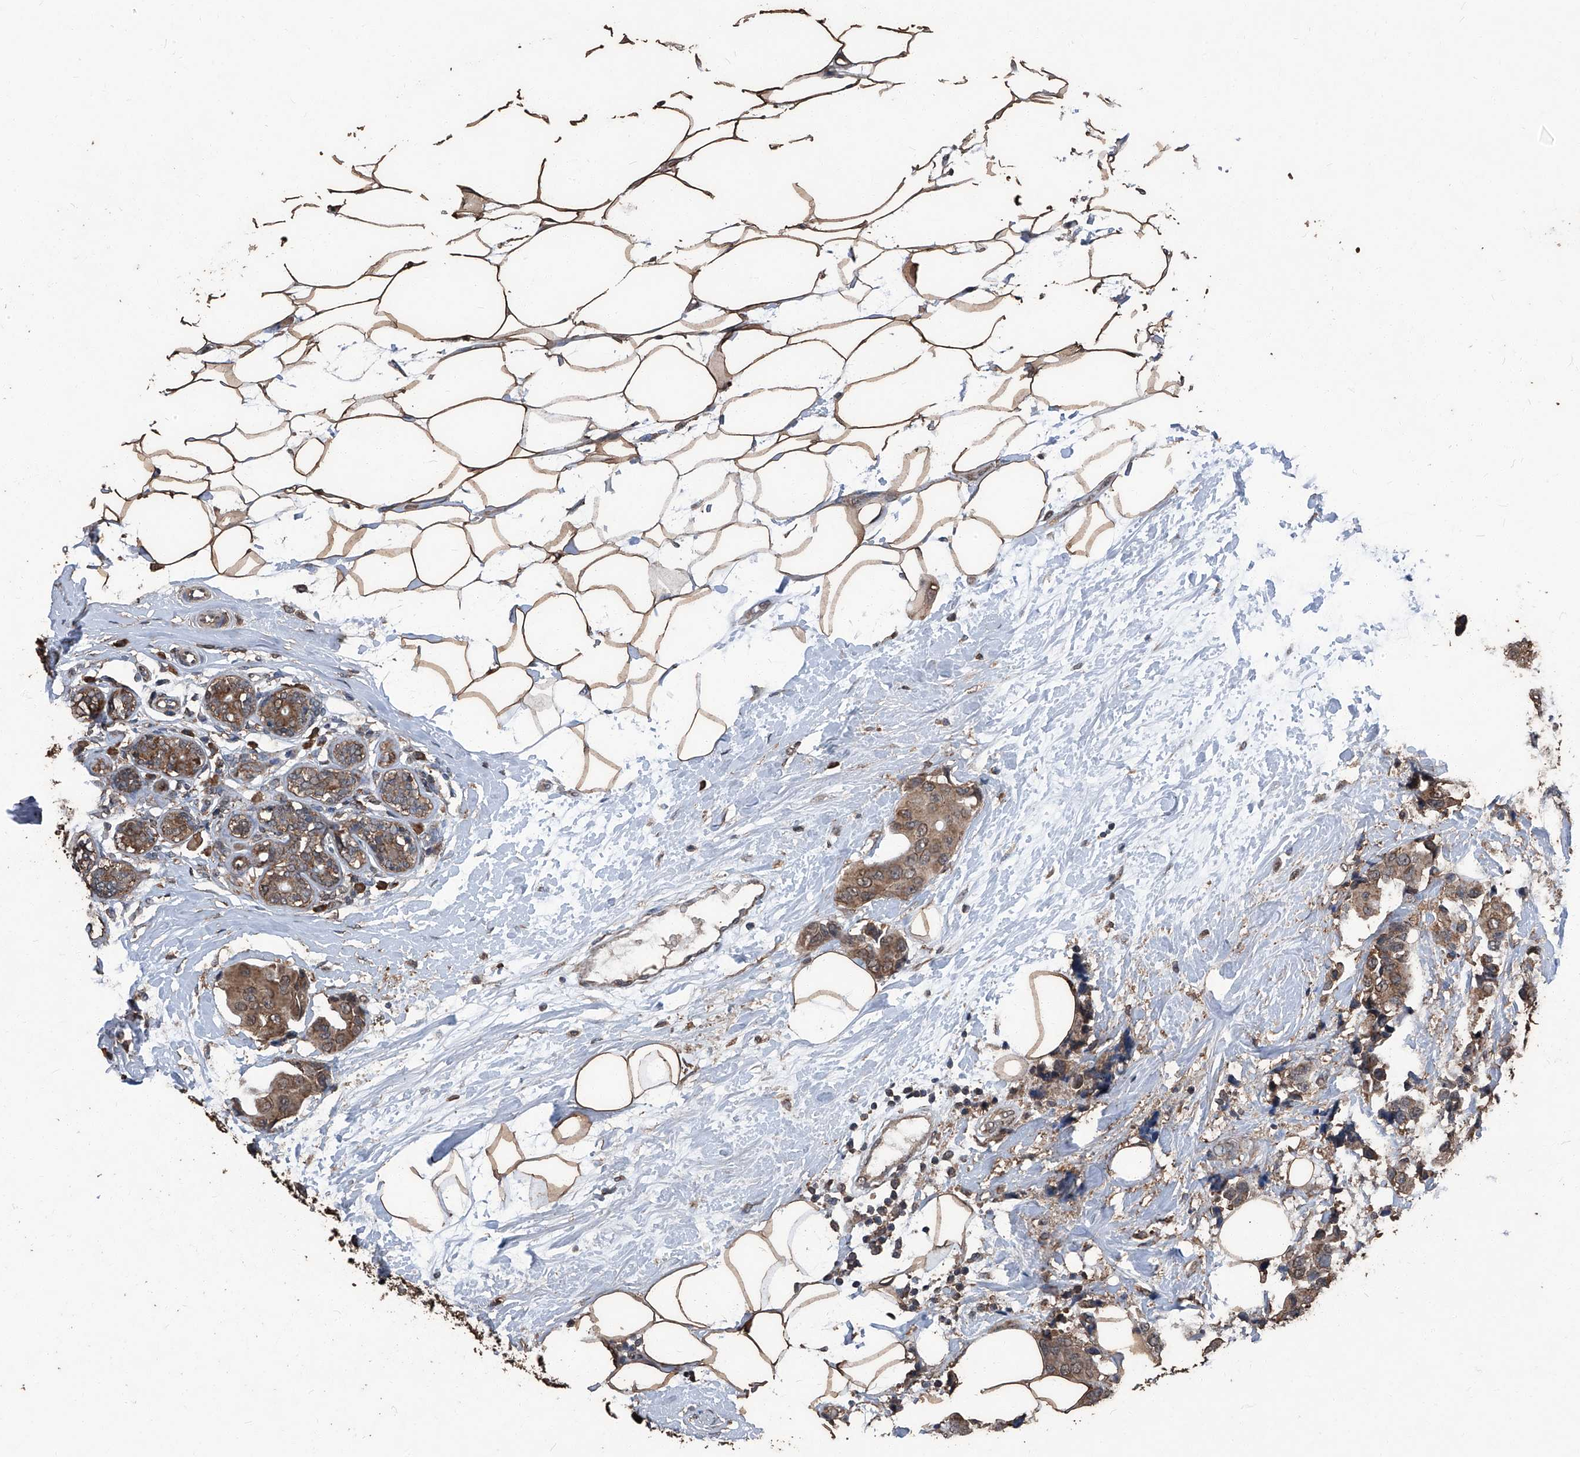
{"staining": {"intensity": "moderate", "quantity": ">75%", "location": "cytoplasmic/membranous"}, "tissue": "breast cancer", "cell_type": "Tumor cells", "image_type": "cancer", "snomed": [{"axis": "morphology", "description": "Normal tissue, NOS"}, {"axis": "morphology", "description": "Duct carcinoma"}, {"axis": "topography", "description": "Breast"}], "caption": "DAB immunohistochemical staining of human breast cancer reveals moderate cytoplasmic/membranous protein positivity in approximately >75% of tumor cells.", "gene": "STARD7", "patient": {"sex": "female", "age": 39}}